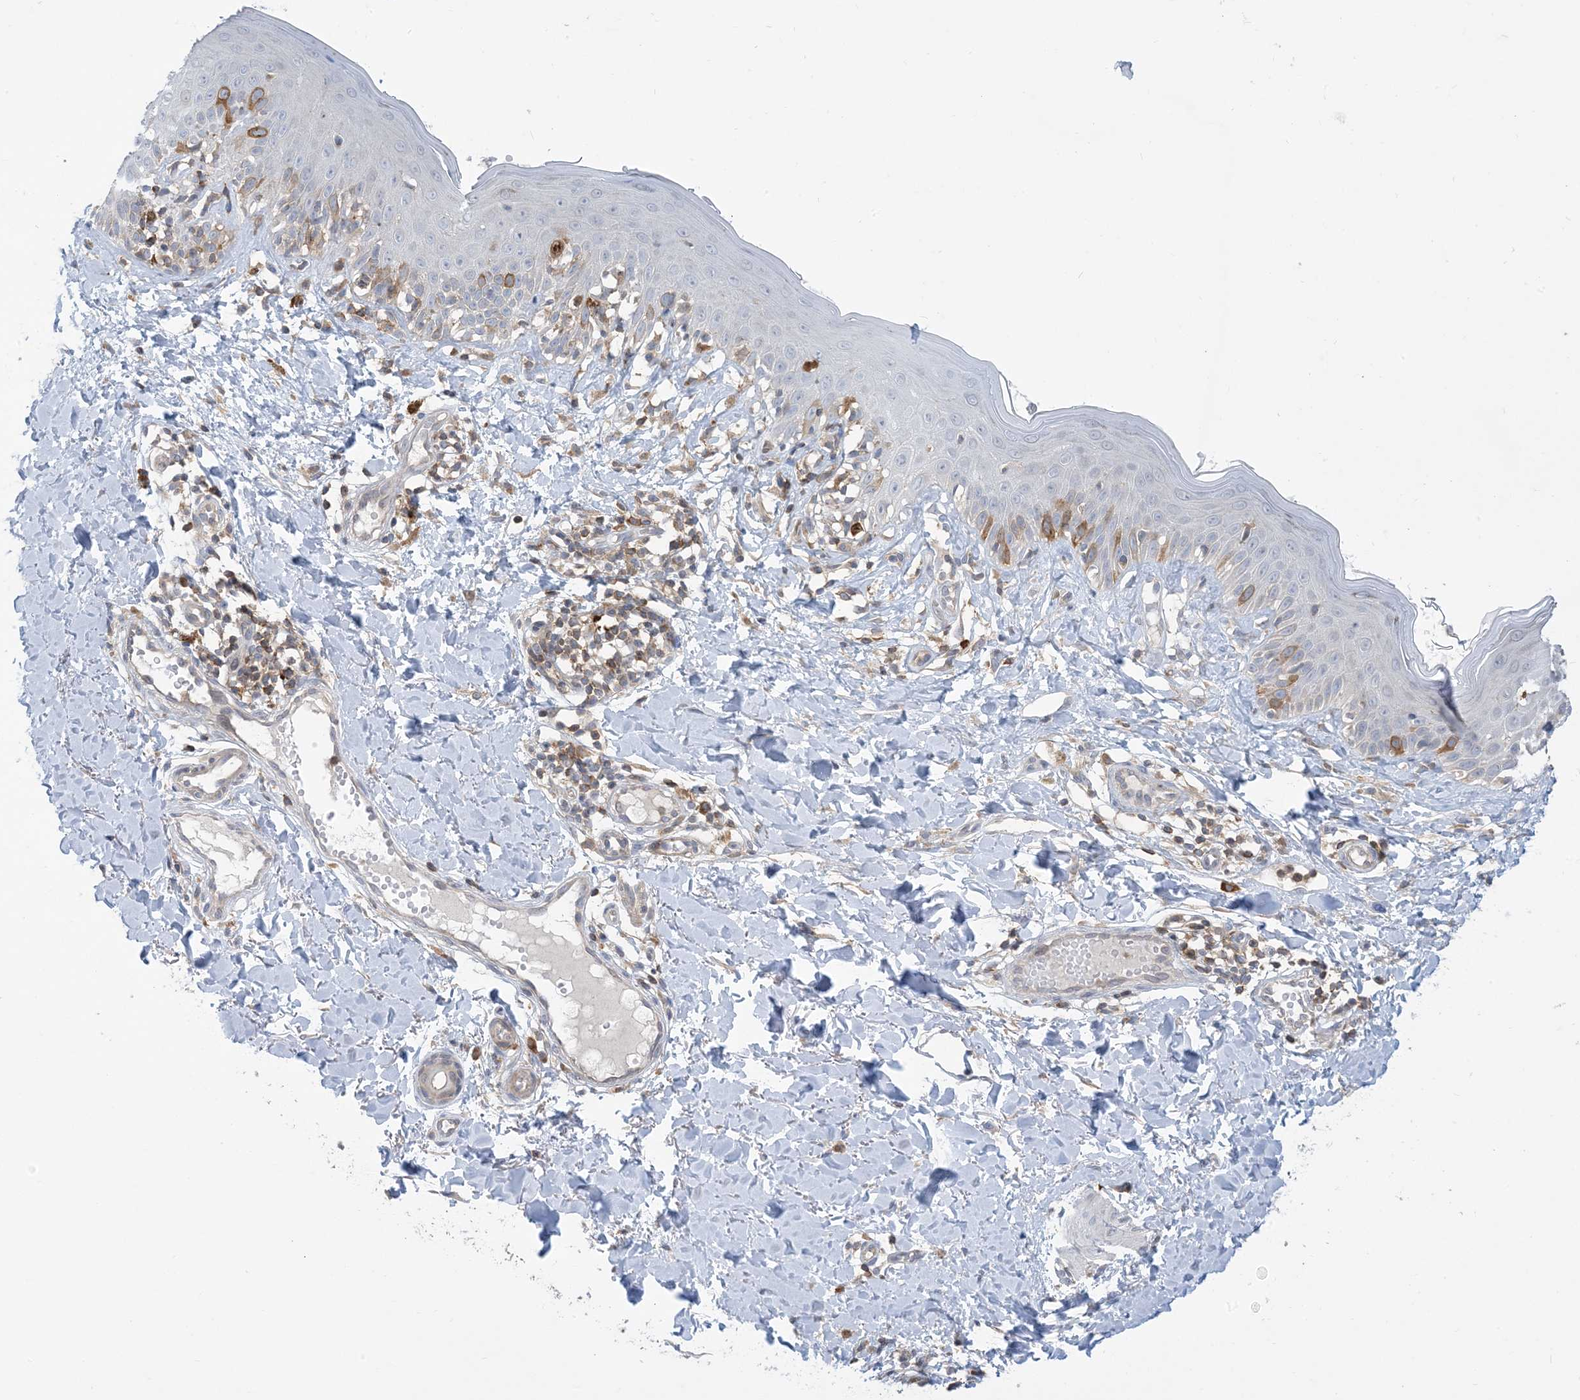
{"staining": {"intensity": "weak", "quantity": ">75%", "location": "cytoplasmic/membranous"}, "tissue": "skin", "cell_type": "Fibroblasts", "image_type": "normal", "snomed": [{"axis": "morphology", "description": "Normal tissue, NOS"}, {"axis": "topography", "description": "Skin"}], "caption": "The immunohistochemical stain shows weak cytoplasmic/membranous expression in fibroblasts of benign skin.", "gene": "AOC1", "patient": {"sex": "male", "age": 52}}